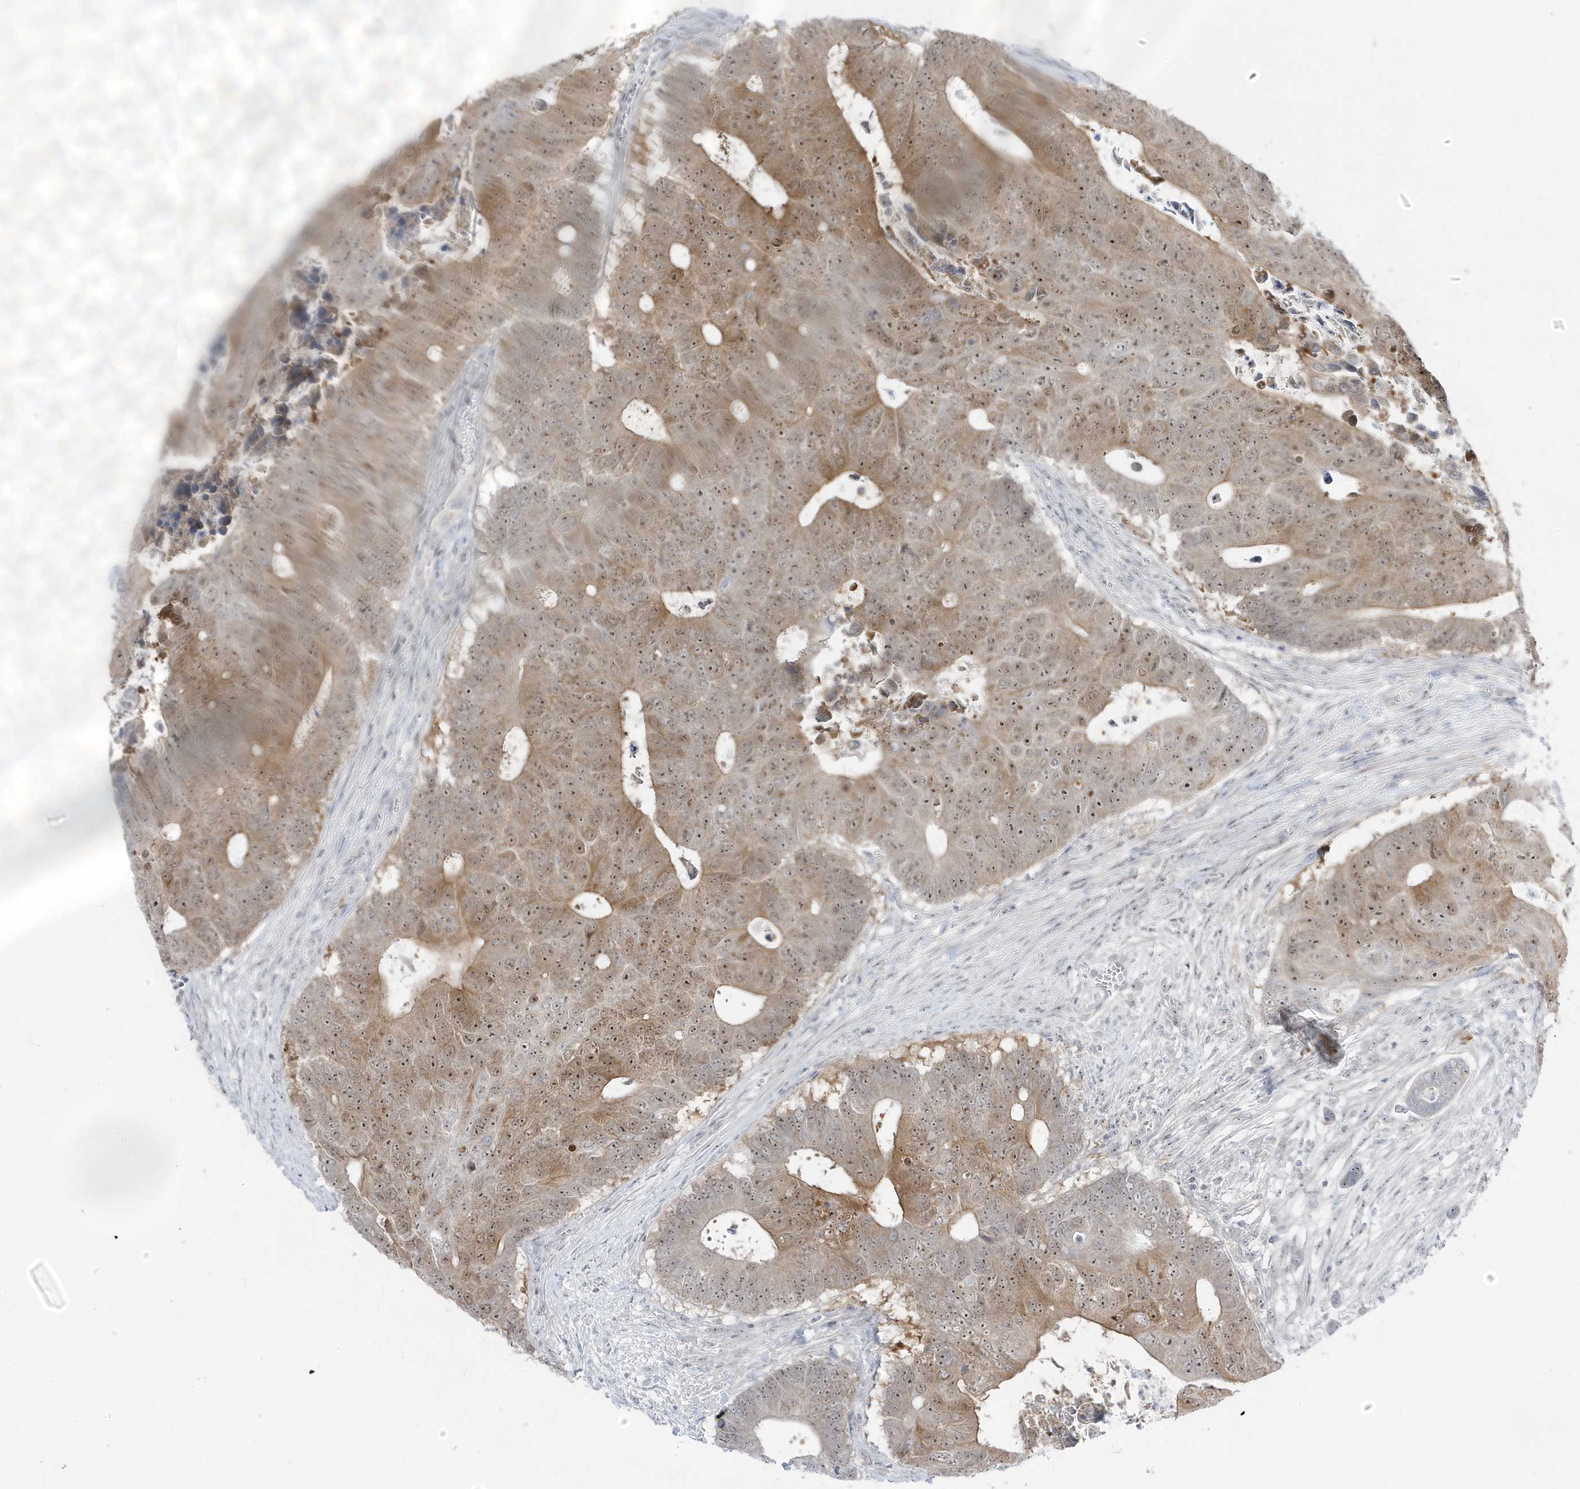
{"staining": {"intensity": "moderate", "quantity": ">75%", "location": "cytoplasmic/membranous,nuclear"}, "tissue": "colorectal cancer", "cell_type": "Tumor cells", "image_type": "cancer", "snomed": [{"axis": "morphology", "description": "Adenocarcinoma, NOS"}, {"axis": "topography", "description": "Colon"}], "caption": "A brown stain highlights moderate cytoplasmic/membranous and nuclear staining of a protein in human colorectal adenocarcinoma tumor cells.", "gene": "TSEN15", "patient": {"sex": "male", "age": 87}}